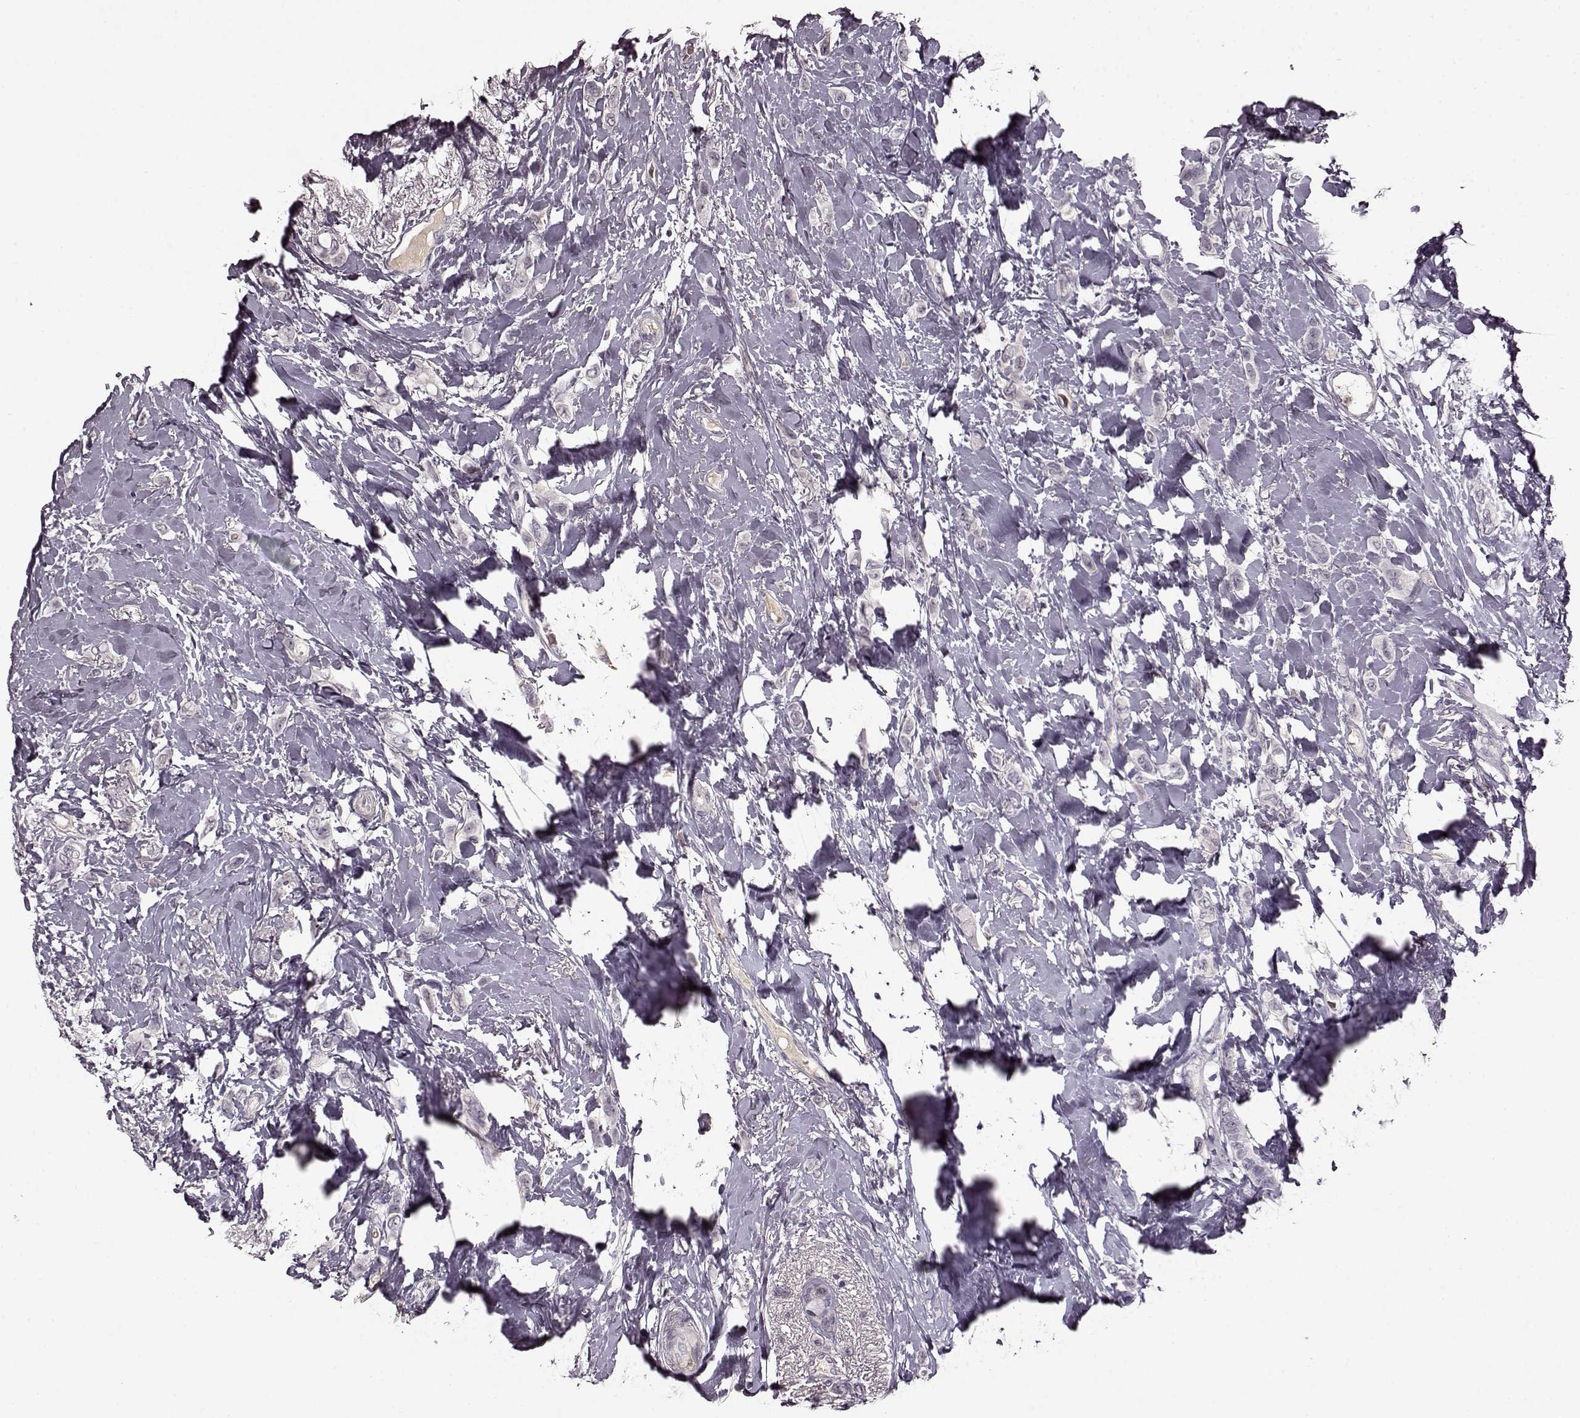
{"staining": {"intensity": "negative", "quantity": "none", "location": "none"}, "tissue": "breast cancer", "cell_type": "Tumor cells", "image_type": "cancer", "snomed": [{"axis": "morphology", "description": "Lobular carcinoma"}, {"axis": "topography", "description": "Breast"}], "caption": "Lobular carcinoma (breast) stained for a protein using immunohistochemistry displays no positivity tumor cells.", "gene": "CNGA3", "patient": {"sex": "female", "age": 66}}